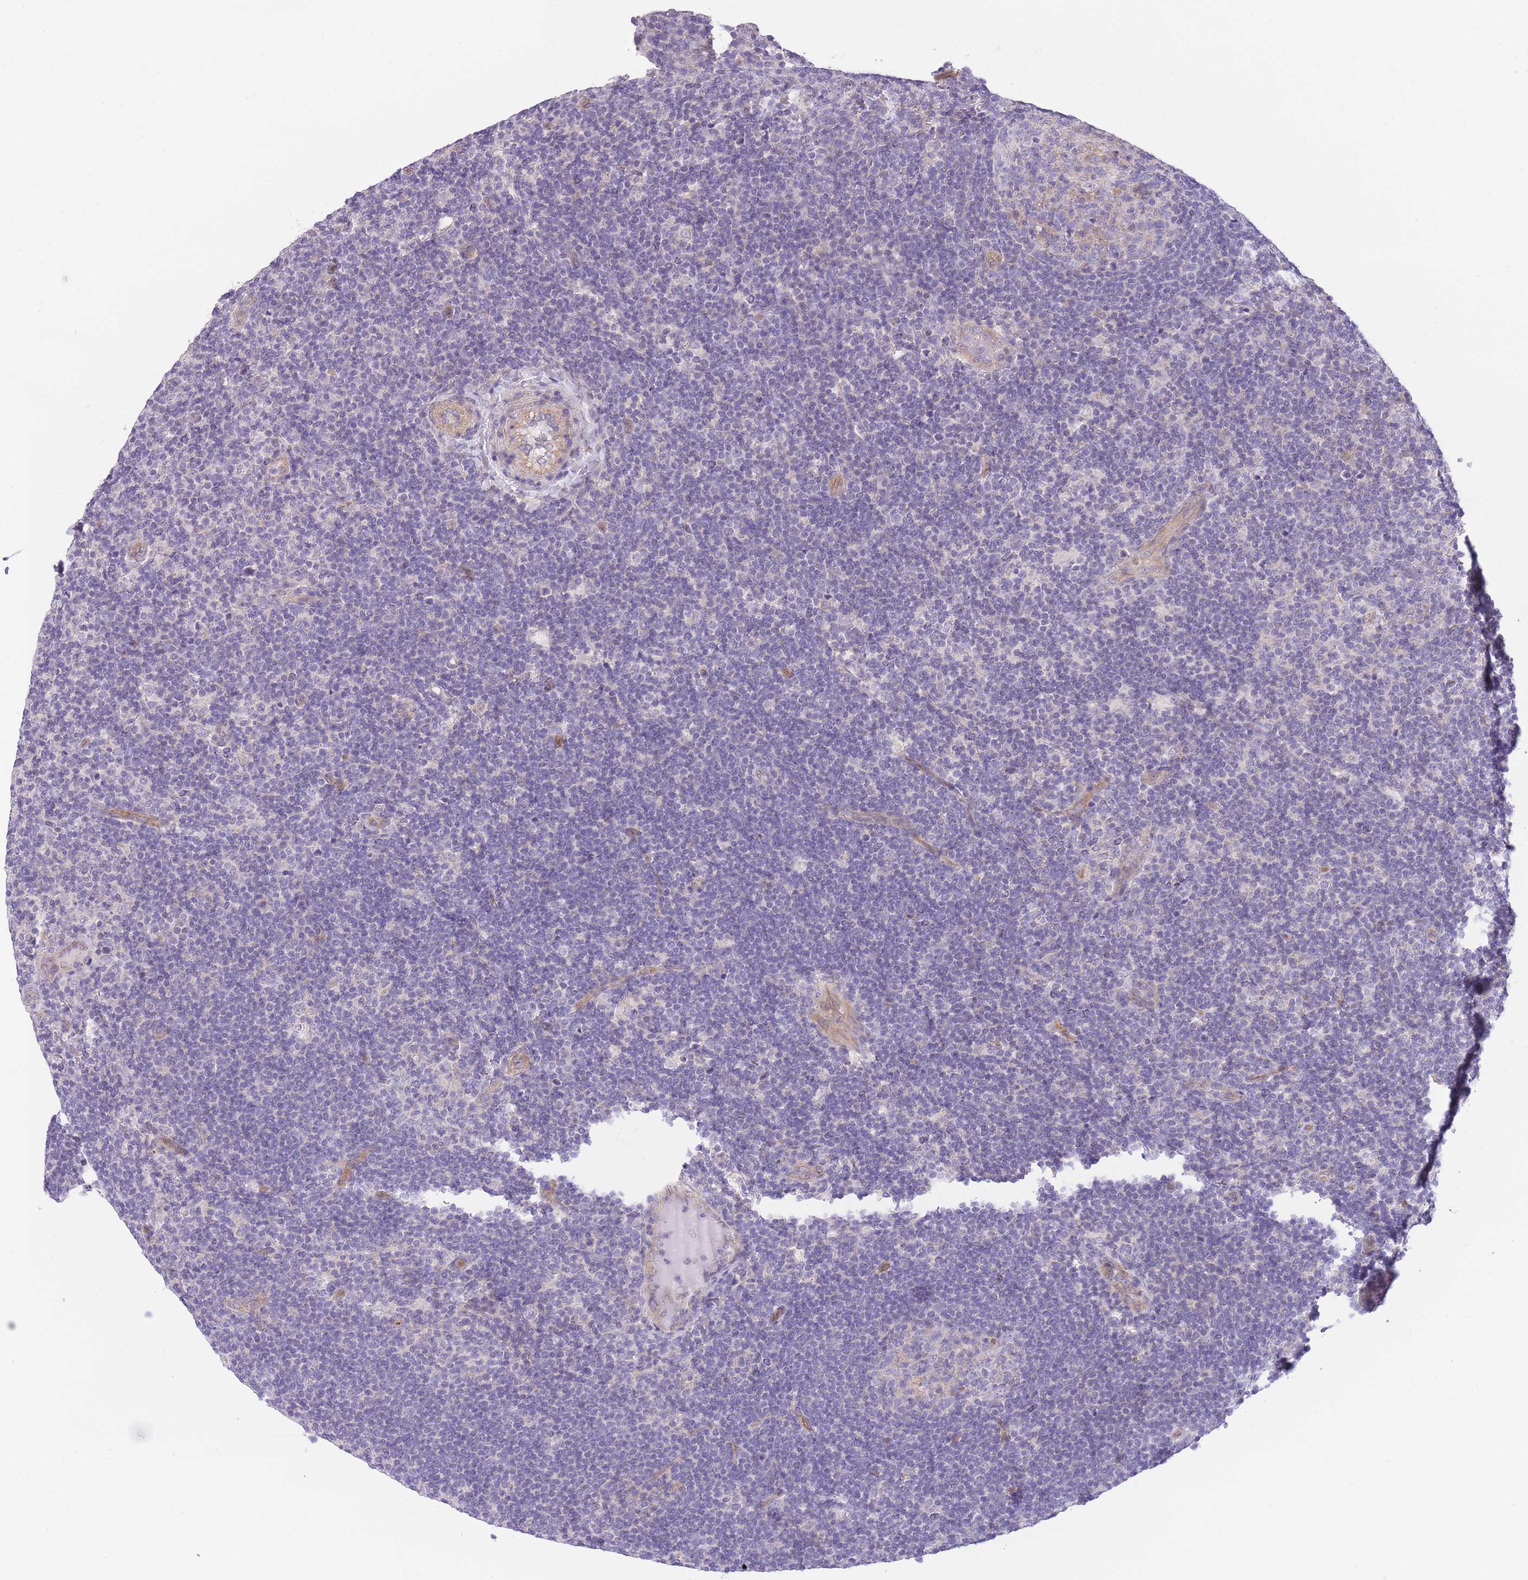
{"staining": {"intensity": "negative", "quantity": "none", "location": "none"}, "tissue": "lymphoma", "cell_type": "Tumor cells", "image_type": "cancer", "snomed": [{"axis": "morphology", "description": "Hodgkin's disease, NOS"}, {"axis": "topography", "description": "Lymph node"}], "caption": "Tumor cells show no significant protein expression in Hodgkin's disease.", "gene": "REV1", "patient": {"sex": "female", "age": 57}}